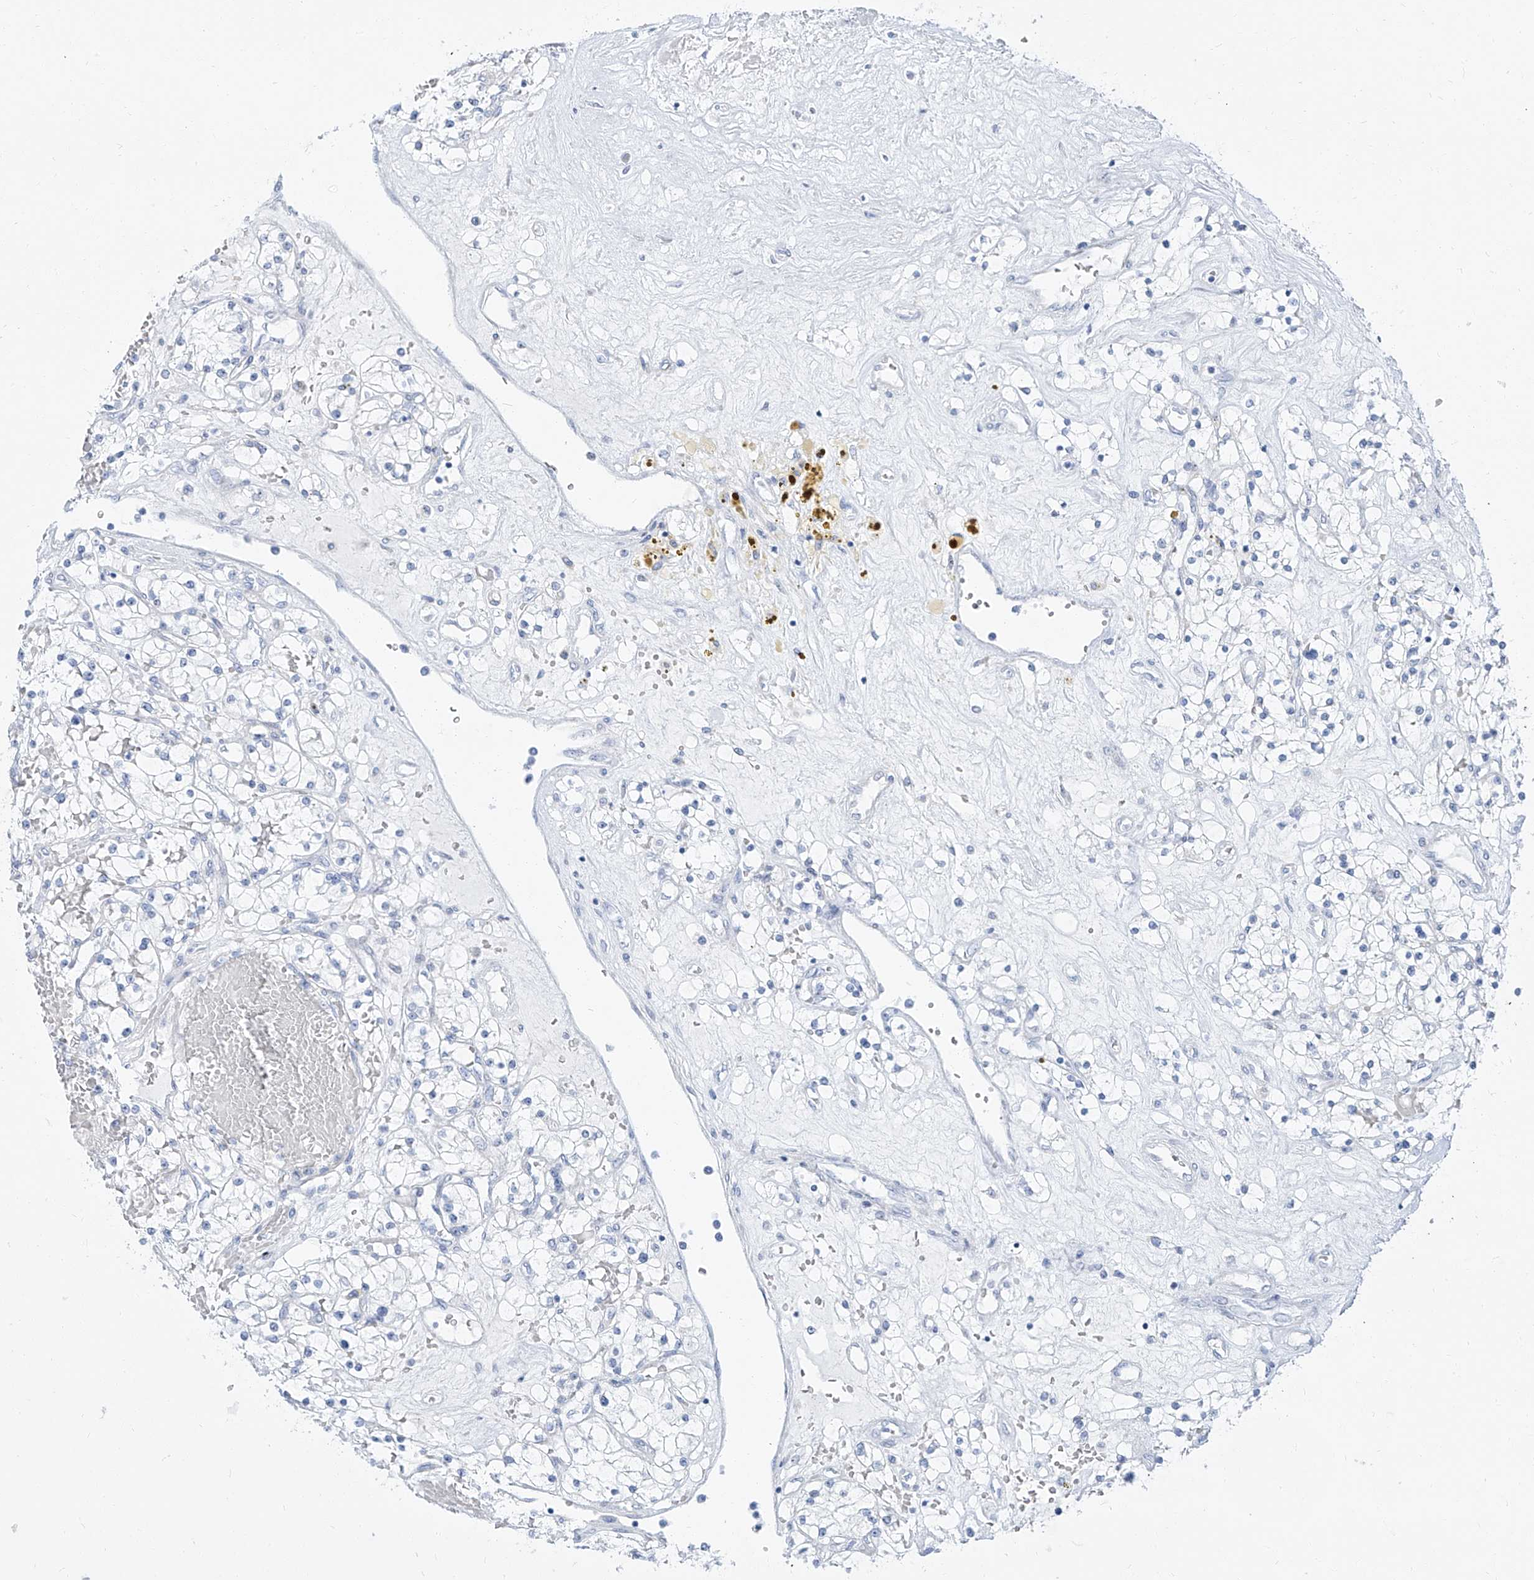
{"staining": {"intensity": "negative", "quantity": "none", "location": "none"}, "tissue": "renal cancer", "cell_type": "Tumor cells", "image_type": "cancer", "snomed": [{"axis": "morphology", "description": "Normal tissue, NOS"}, {"axis": "morphology", "description": "Adenocarcinoma, NOS"}, {"axis": "topography", "description": "Kidney"}], "caption": "A high-resolution photomicrograph shows immunohistochemistry staining of adenocarcinoma (renal), which shows no significant positivity in tumor cells.", "gene": "TXLNB", "patient": {"sex": "male", "age": 68}}